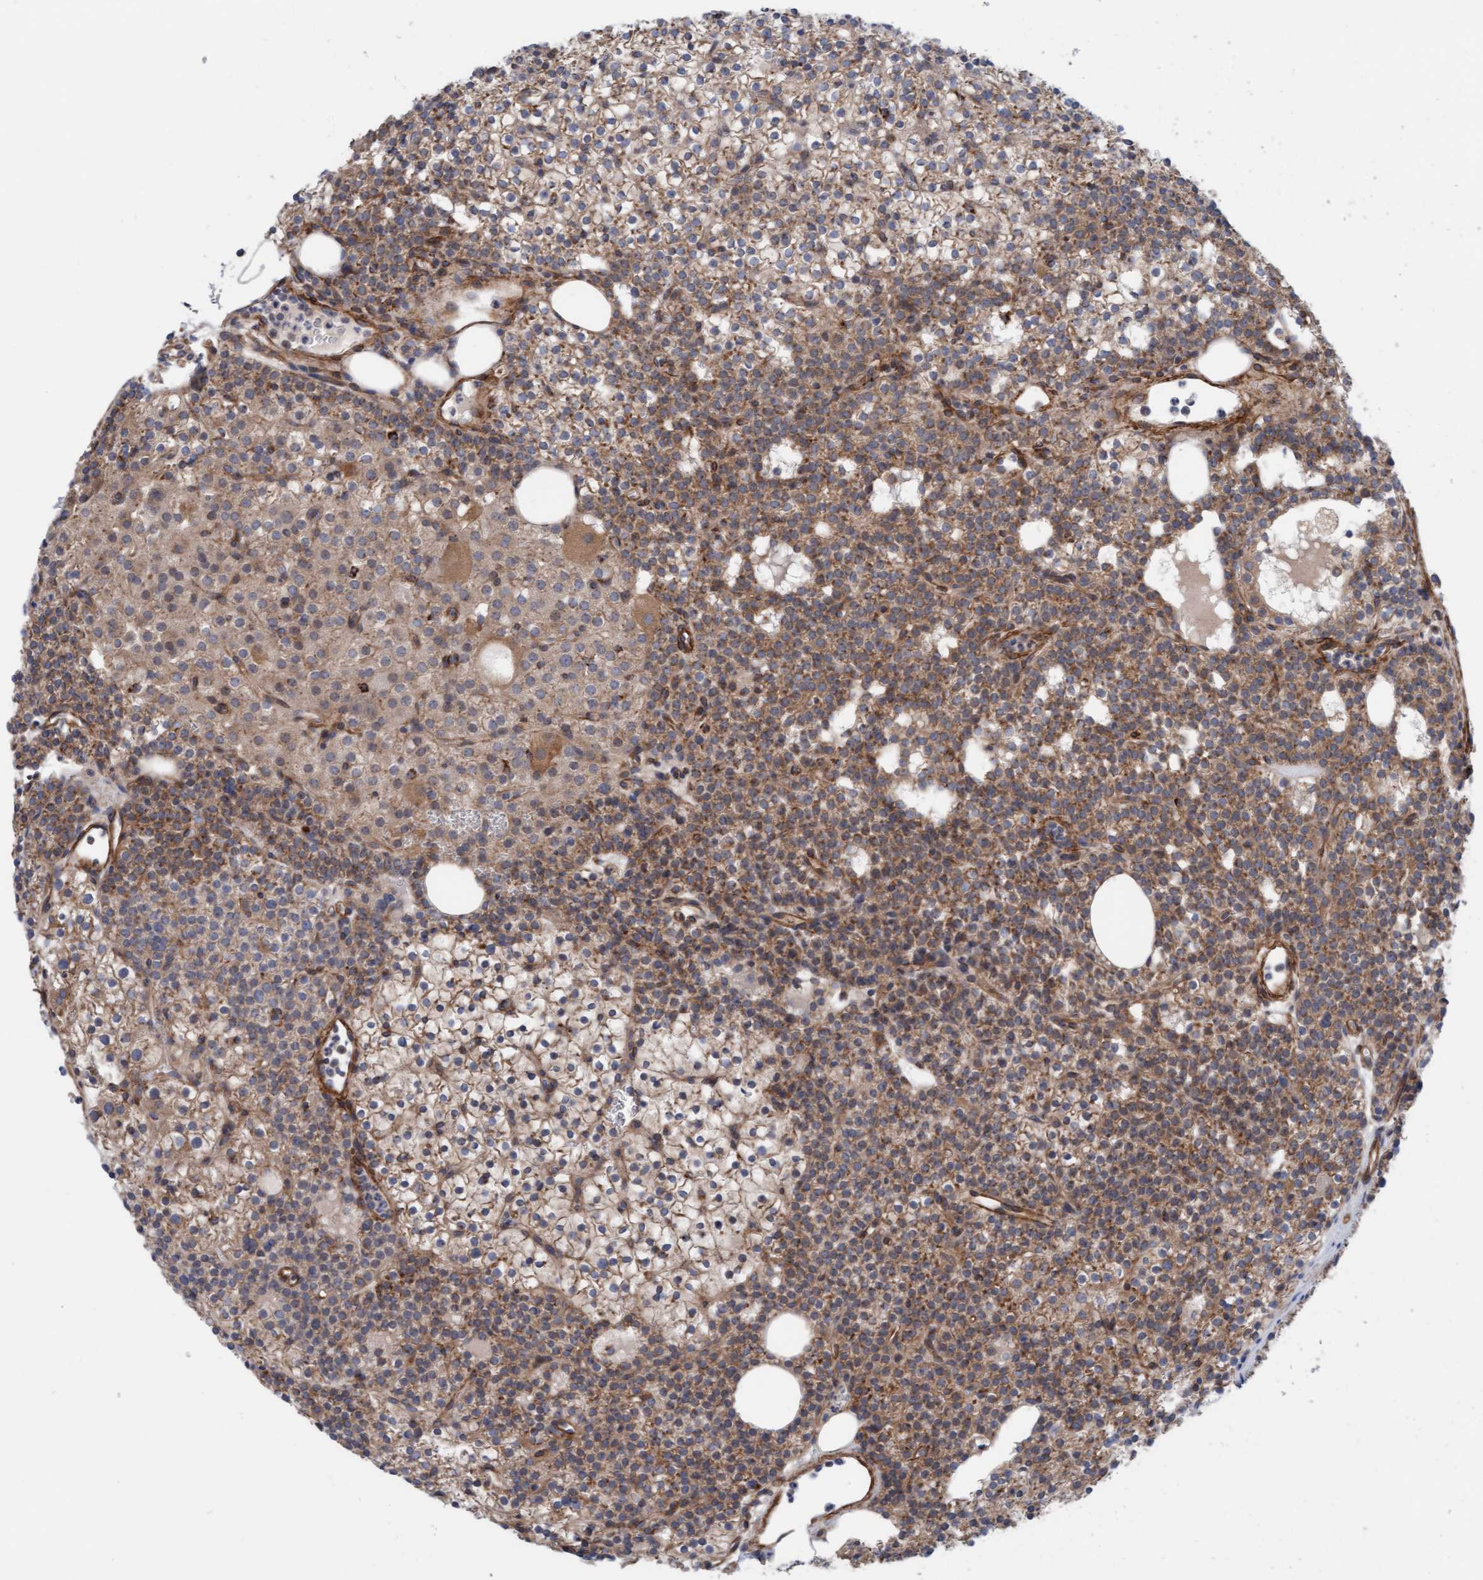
{"staining": {"intensity": "moderate", "quantity": ">75%", "location": "cytoplasmic/membranous"}, "tissue": "parathyroid gland", "cell_type": "Glandular cells", "image_type": "normal", "snomed": [{"axis": "morphology", "description": "Normal tissue, NOS"}, {"axis": "morphology", "description": "Adenoma, NOS"}, {"axis": "topography", "description": "Parathyroid gland"}], "caption": "Immunohistochemical staining of benign parathyroid gland exhibits medium levels of moderate cytoplasmic/membranous positivity in approximately >75% of glandular cells.", "gene": "CDK5RAP3", "patient": {"sex": "female", "age": 74}}